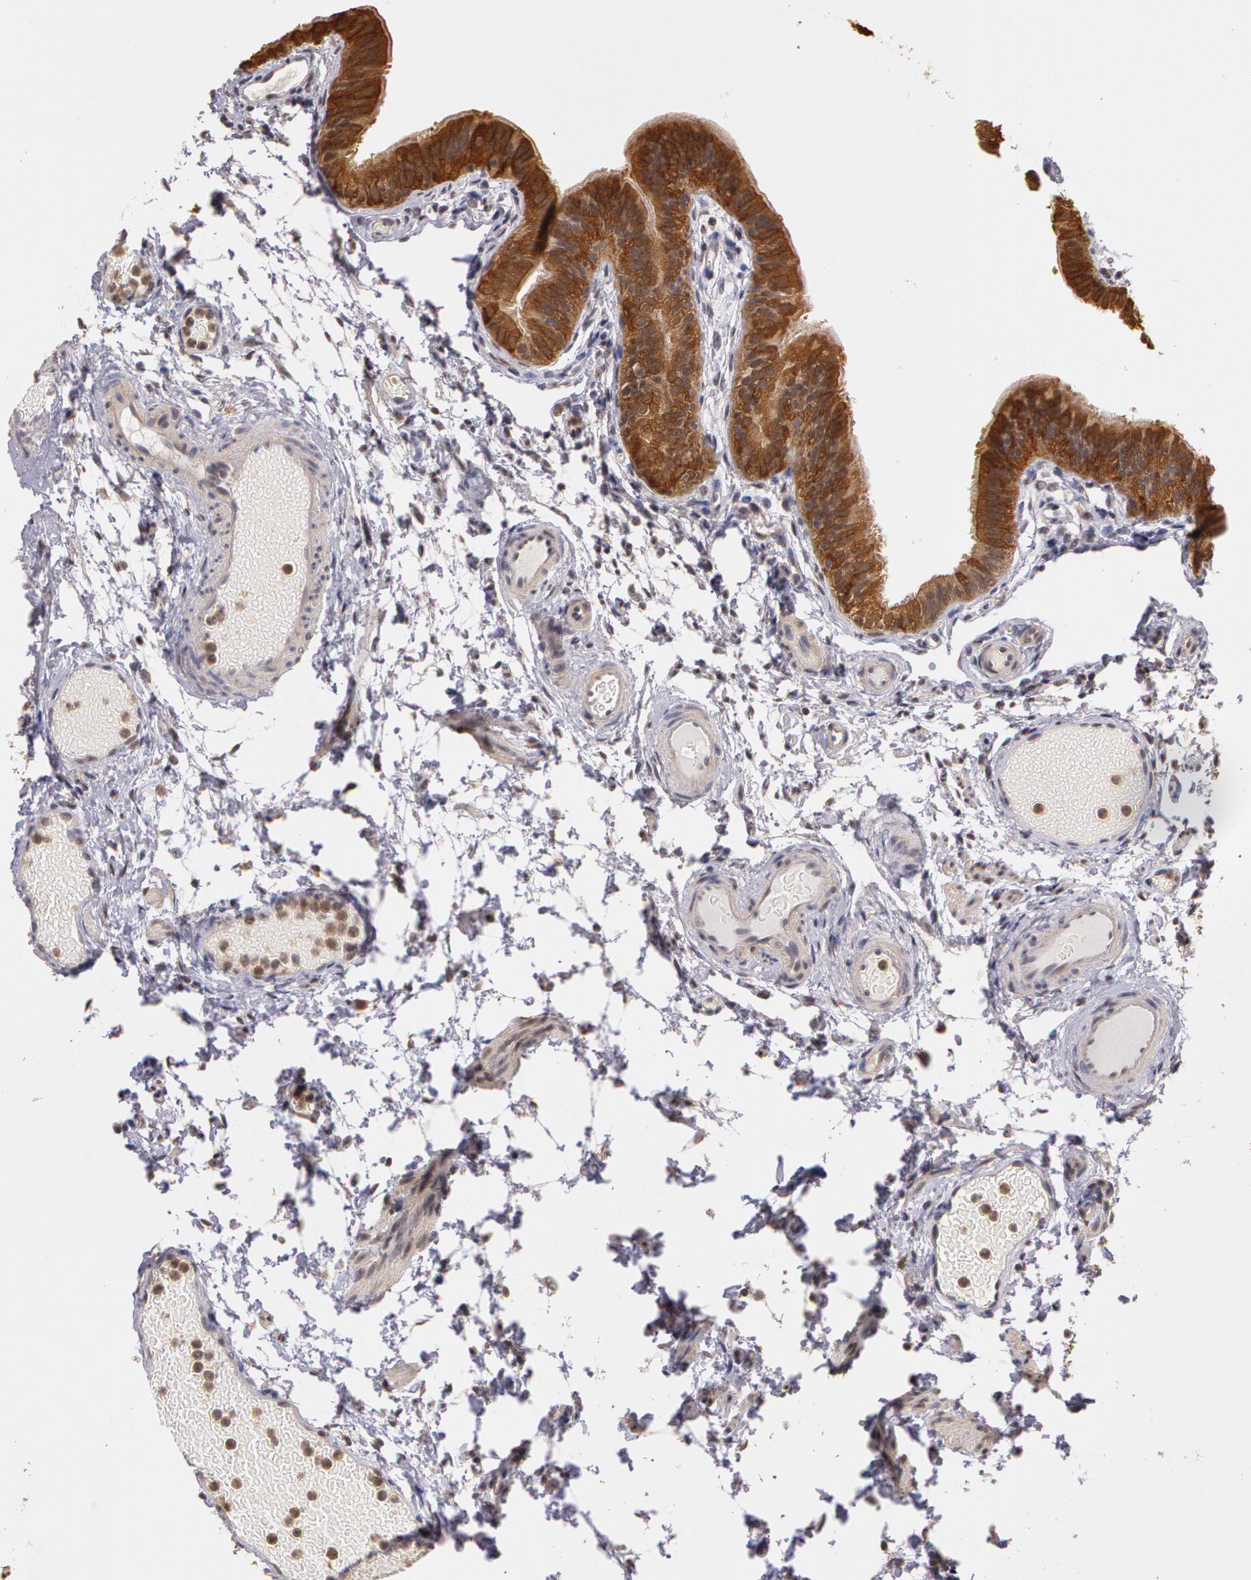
{"staining": {"intensity": "moderate", "quantity": ">75%", "location": "cytoplasmic/membranous"}, "tissue": "fallopian tube", "cell_type": "Glandular cells", "image_type": "normal", "snomed": [{"axis": "morphology", "description": "Normal tissue, NOS"}, {"axis": "morphology", "description": "Dermoid, NOS"}, {"axis": "topography", "description": "Fallopian tube"}], "caption": "Protein staining of normal fallopian tube exhibits moderate cytoplasmic/membranous expression in approximately >75% of glandular cells. The staining is performed using DAB brown chromogen to label protein expression. The nuclei are counter-stained blue using hematoxylin.", "gene": "AHSA1", "patient": {"sex": "female", "age": 33}}